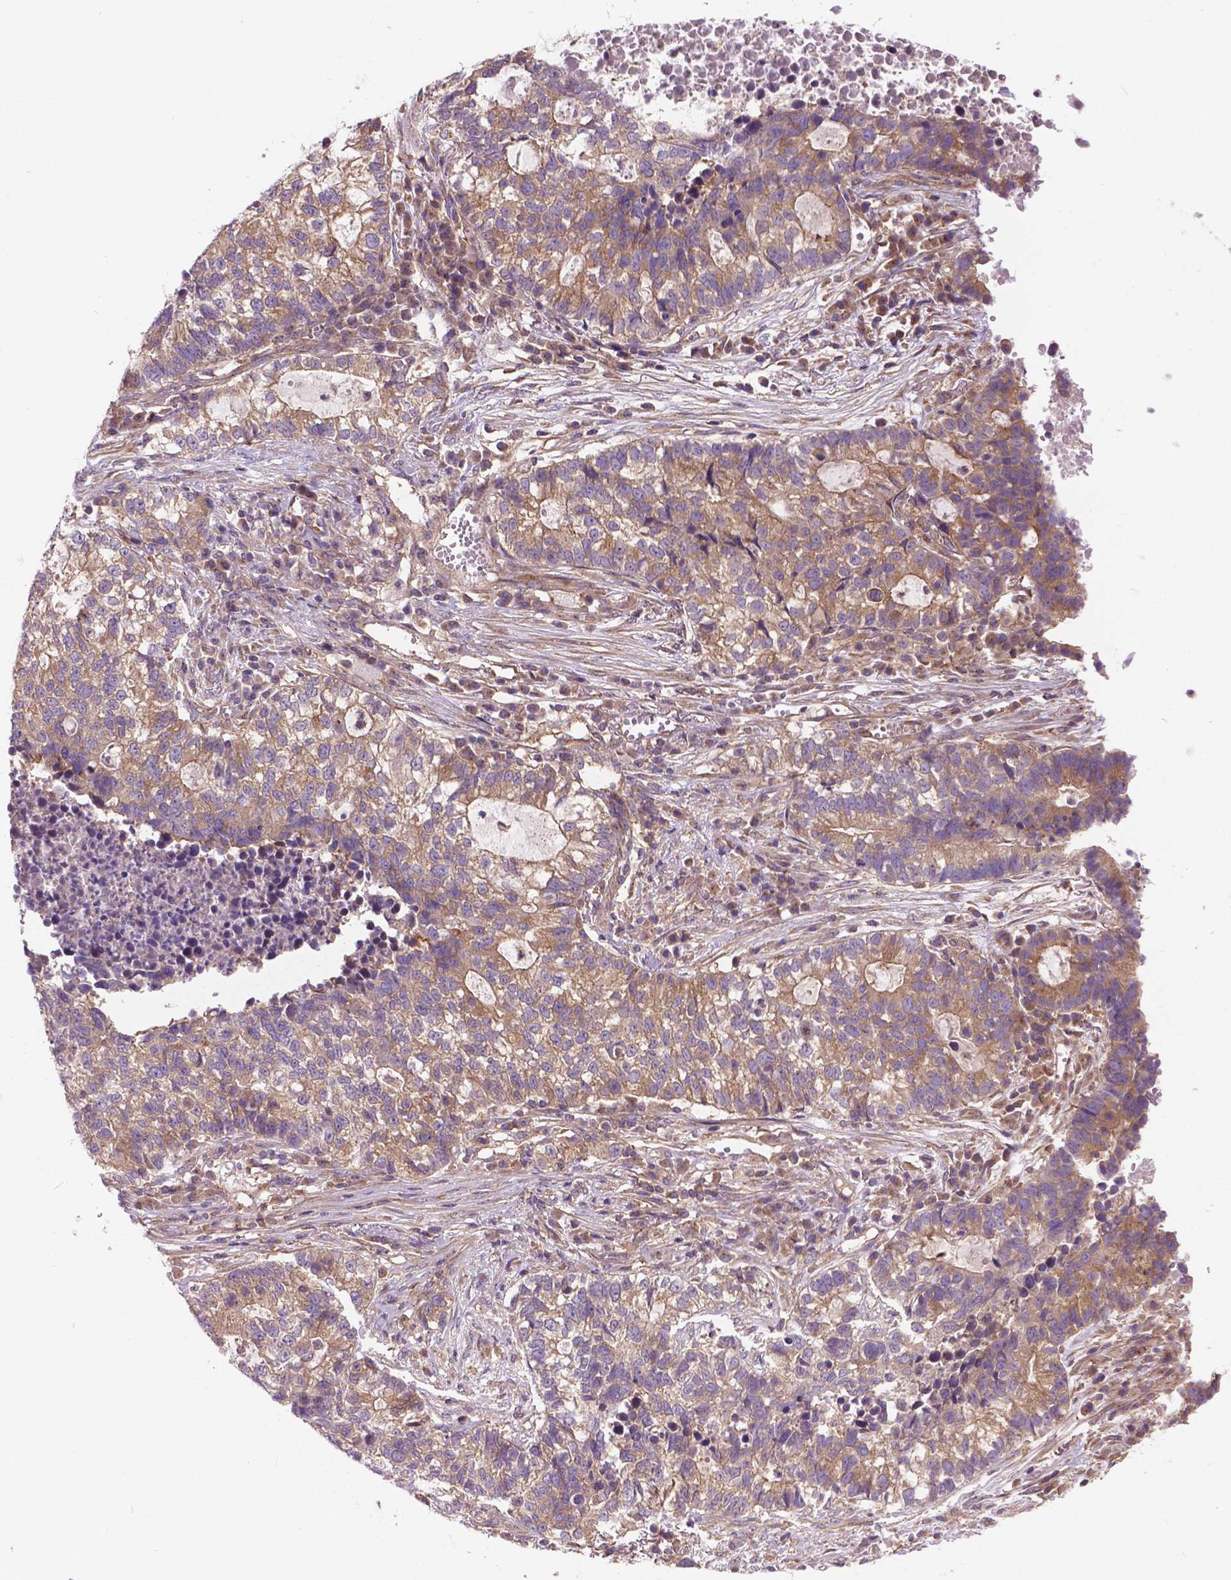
{"staining": {"intensity": "weak", "quantity": ">75%", "location": "cytoplasmic/membranous"}, "tissue": "lung cancer", "cell_type": "Tumor cells", "image_type": "cancer", "snomed": [{"axis": "morphology", "description": "Adenocarcinoma, NOS"}, {"axis": "topography", "description": "Lung"}], "caption": "Immunohistochemical staining of lung cancer demonstrates low levels of weak cytoplasmic/membranous protein positivity in approximately >75% of tumor cells. (IHC, brightfield microscopy, high magnification).", "gene": "MZT1", "patient": {"sex": "male", "age": 57}}